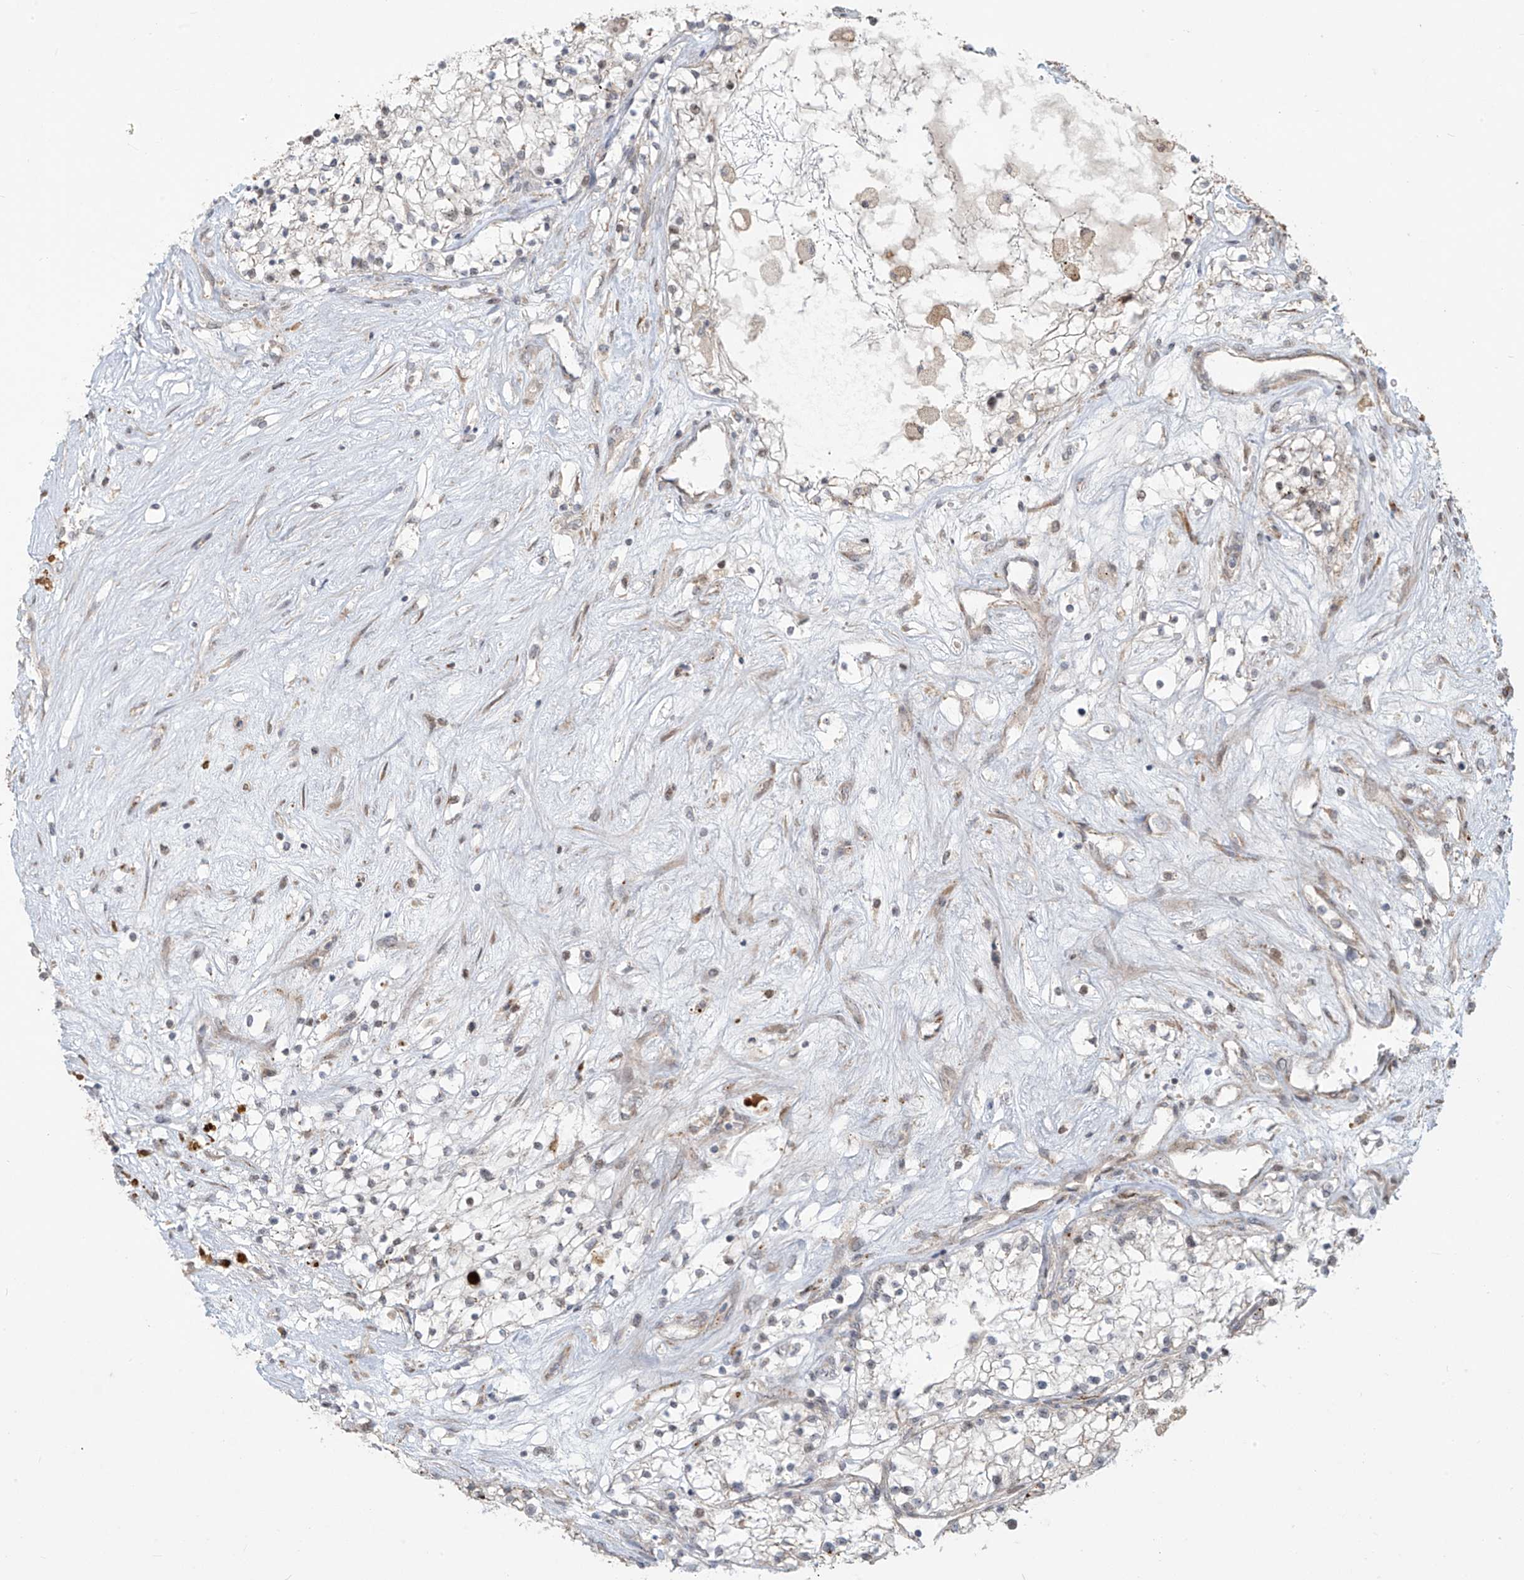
{"staining": {"intensity": "negative", "quantity": "none", "location": "none"}, "tissue": "renal cancer", "cell_type": "Tumor cells", "image_type": "cancer", "snomed": [{"axis": "morphology", "description": "Normal tissue, NOS"}, {"axis": "morphology", "description": "Adenocarcinoma, NOS"}, {"axis": "topography", "description": "Kidney"}], "caption": "Immunohistochemistry (IHC) photomicrograph of neoplastic tissue: human renal adenocarcinoma stained with DAB reveals no significant protein positivity in tumor cells.", "gene": "PLEKHM3", "patient": {"sex": "male", "age": 68}}